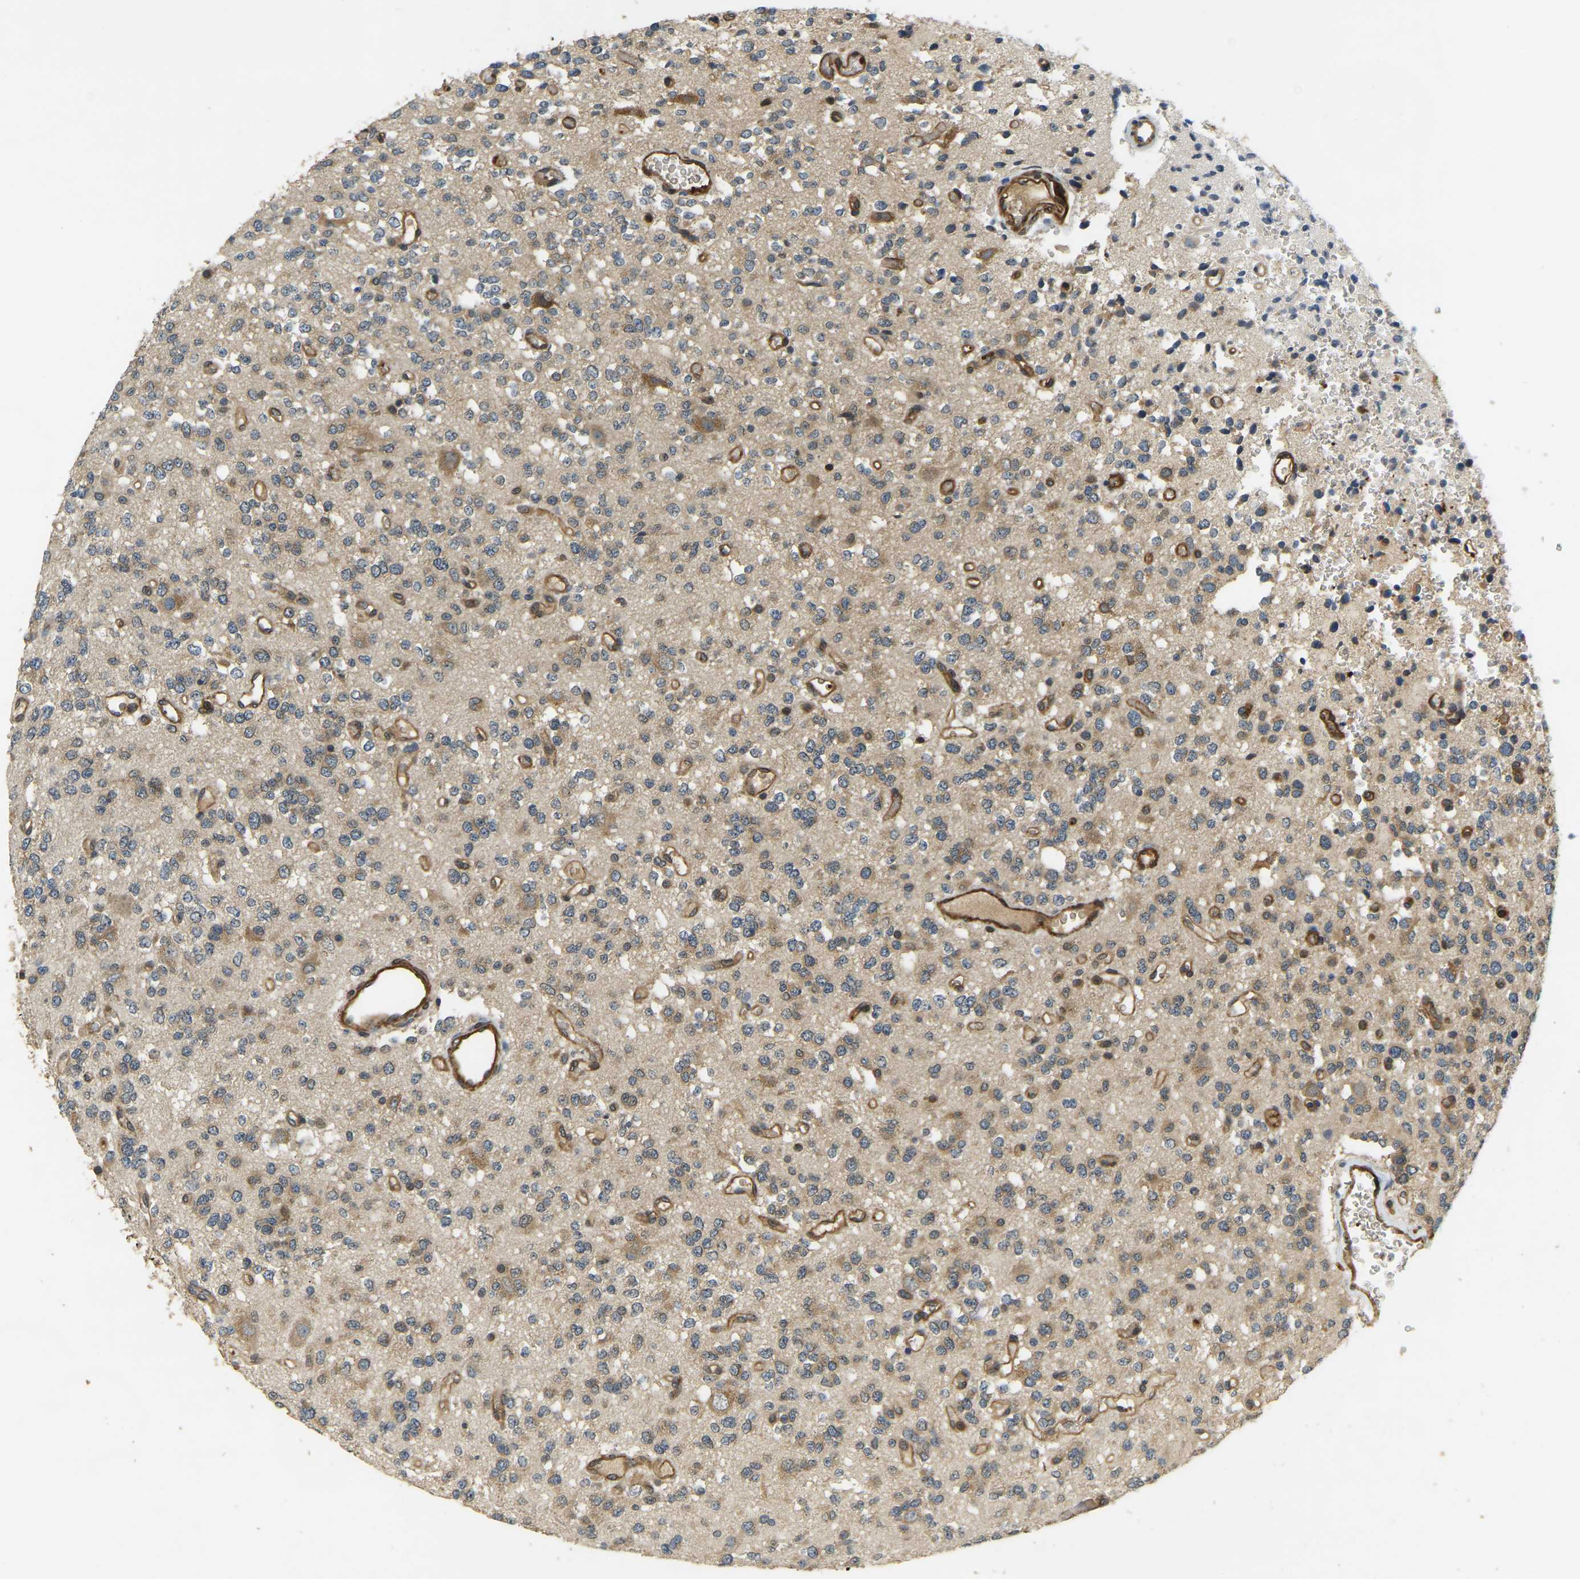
{"staining": {"intensity": "moderate", "quantity": "25%-75%", "location": "cytoplasmic/membranous"}, "tissue": "glioma", "cell_type": "Tumor cells", "image_type": "cancer", "snomed": [{"axis": "morphology", "description": "Glioma, malignant, Low grade"}, {"axis": "topography", "description": "Brain"}], "caption": "Moderate cytoplasmic/membranous protein positivity is present in approximately 25%-75% of tumor cells in glioma.", "gene": "ERGIC1", "patient": {"sex": "male", "age": 38}}